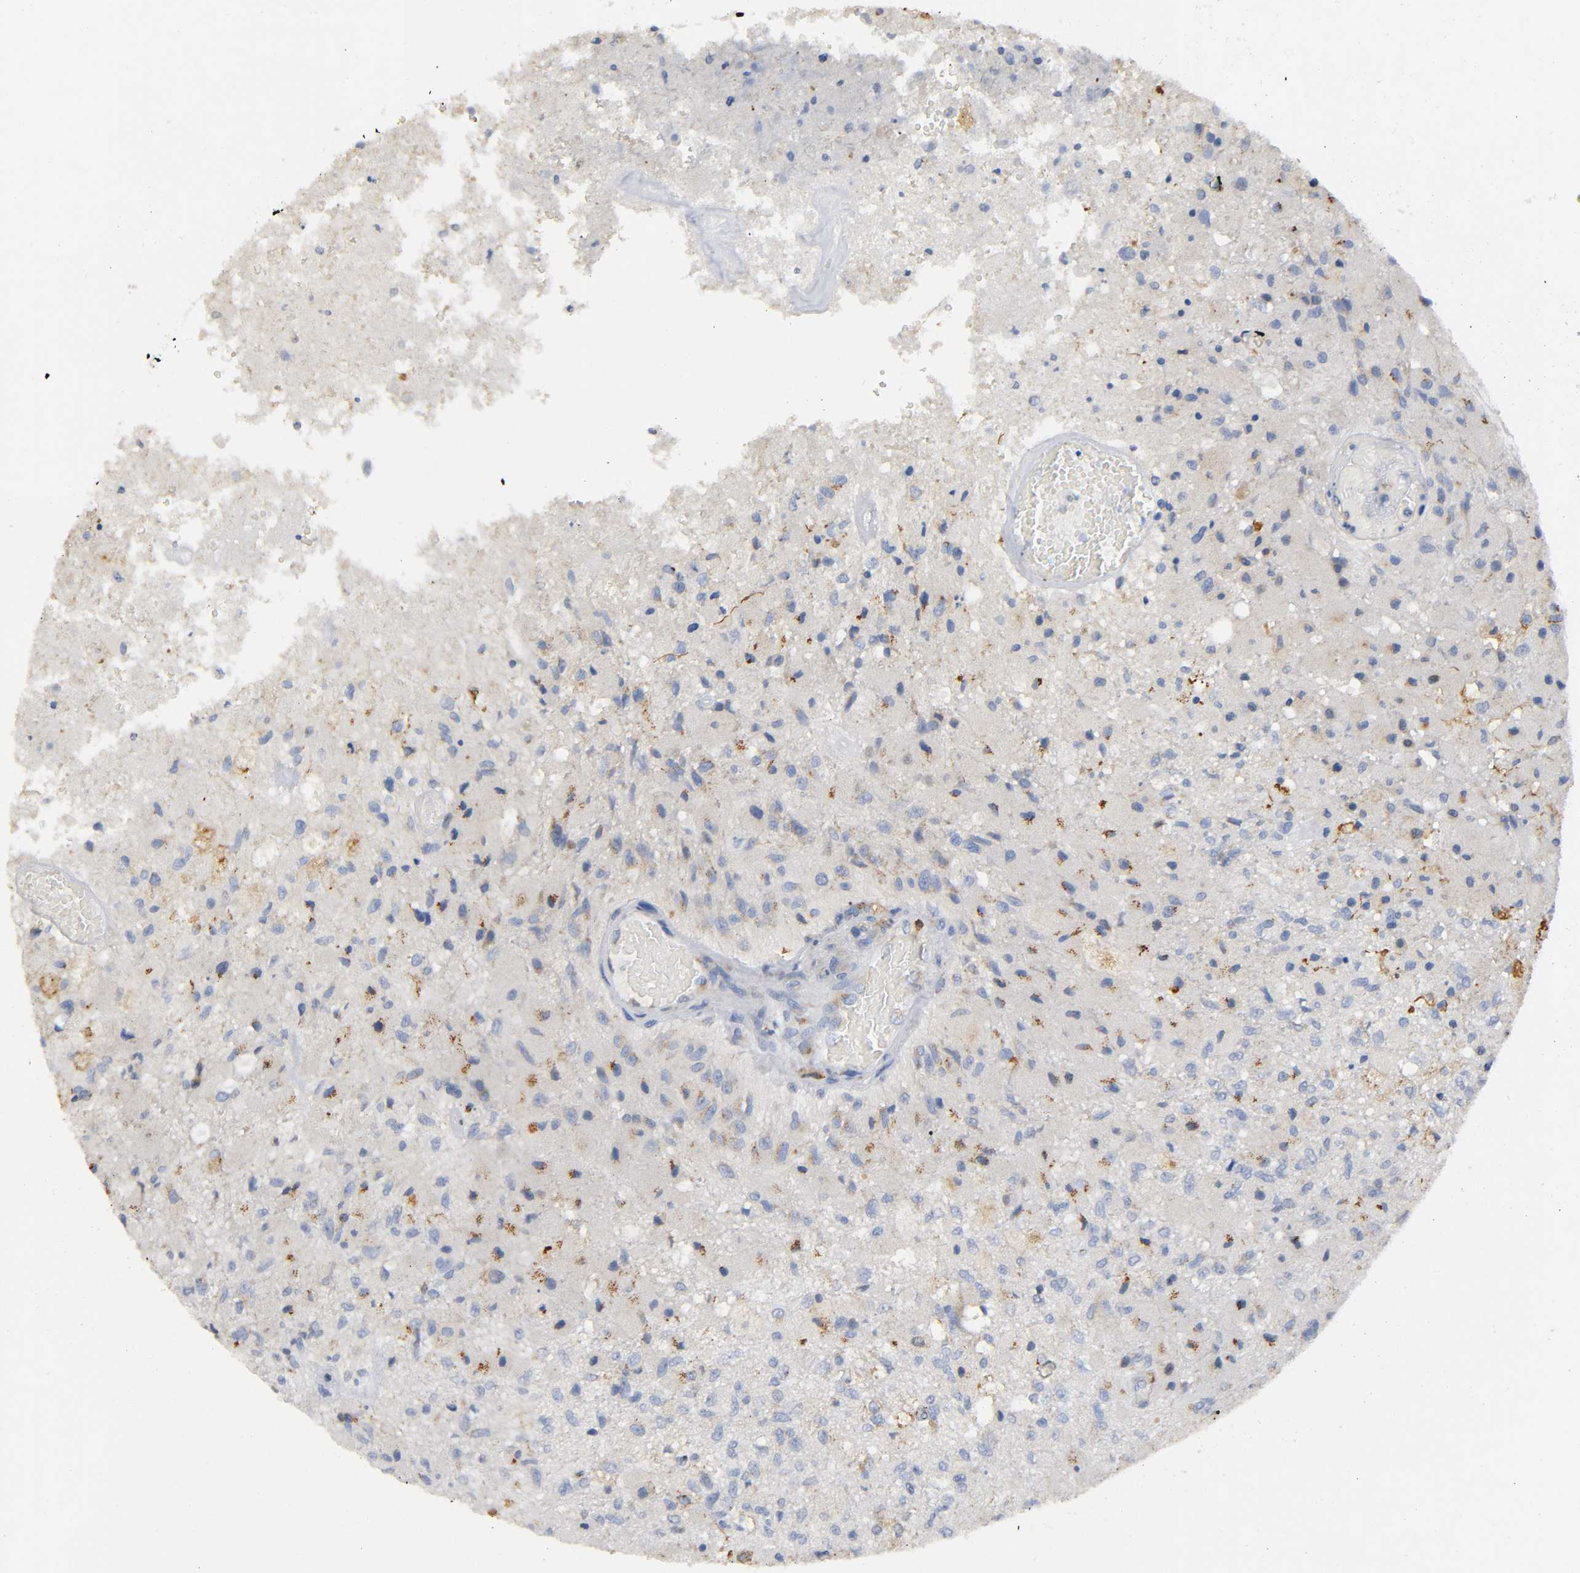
{"staining": {"intensity": "weak", "quantity": "25%-75%", "location": "cytoplasmic/membranous"}, "tissue": "glioma", "cell_type": "Tumor cells", "image_type": "cancer", "snomed": [{"axis": "morphology", "description": "Normal tissue, NOS"}, {"axis": "morphology", "description": "Glioma, malignant, High grade"}, {"axis": "topography", "description": "Cerebral cortex"}], "caption": "High-grade glioma (malignant) was stained to show a protein in brown. There is low levels of weak cytoplasmic/membranous staining in approximately 25%-75% of tumor cells.", "gene": "CAPN10", "patient": {"sex": "male", "age": 77}}